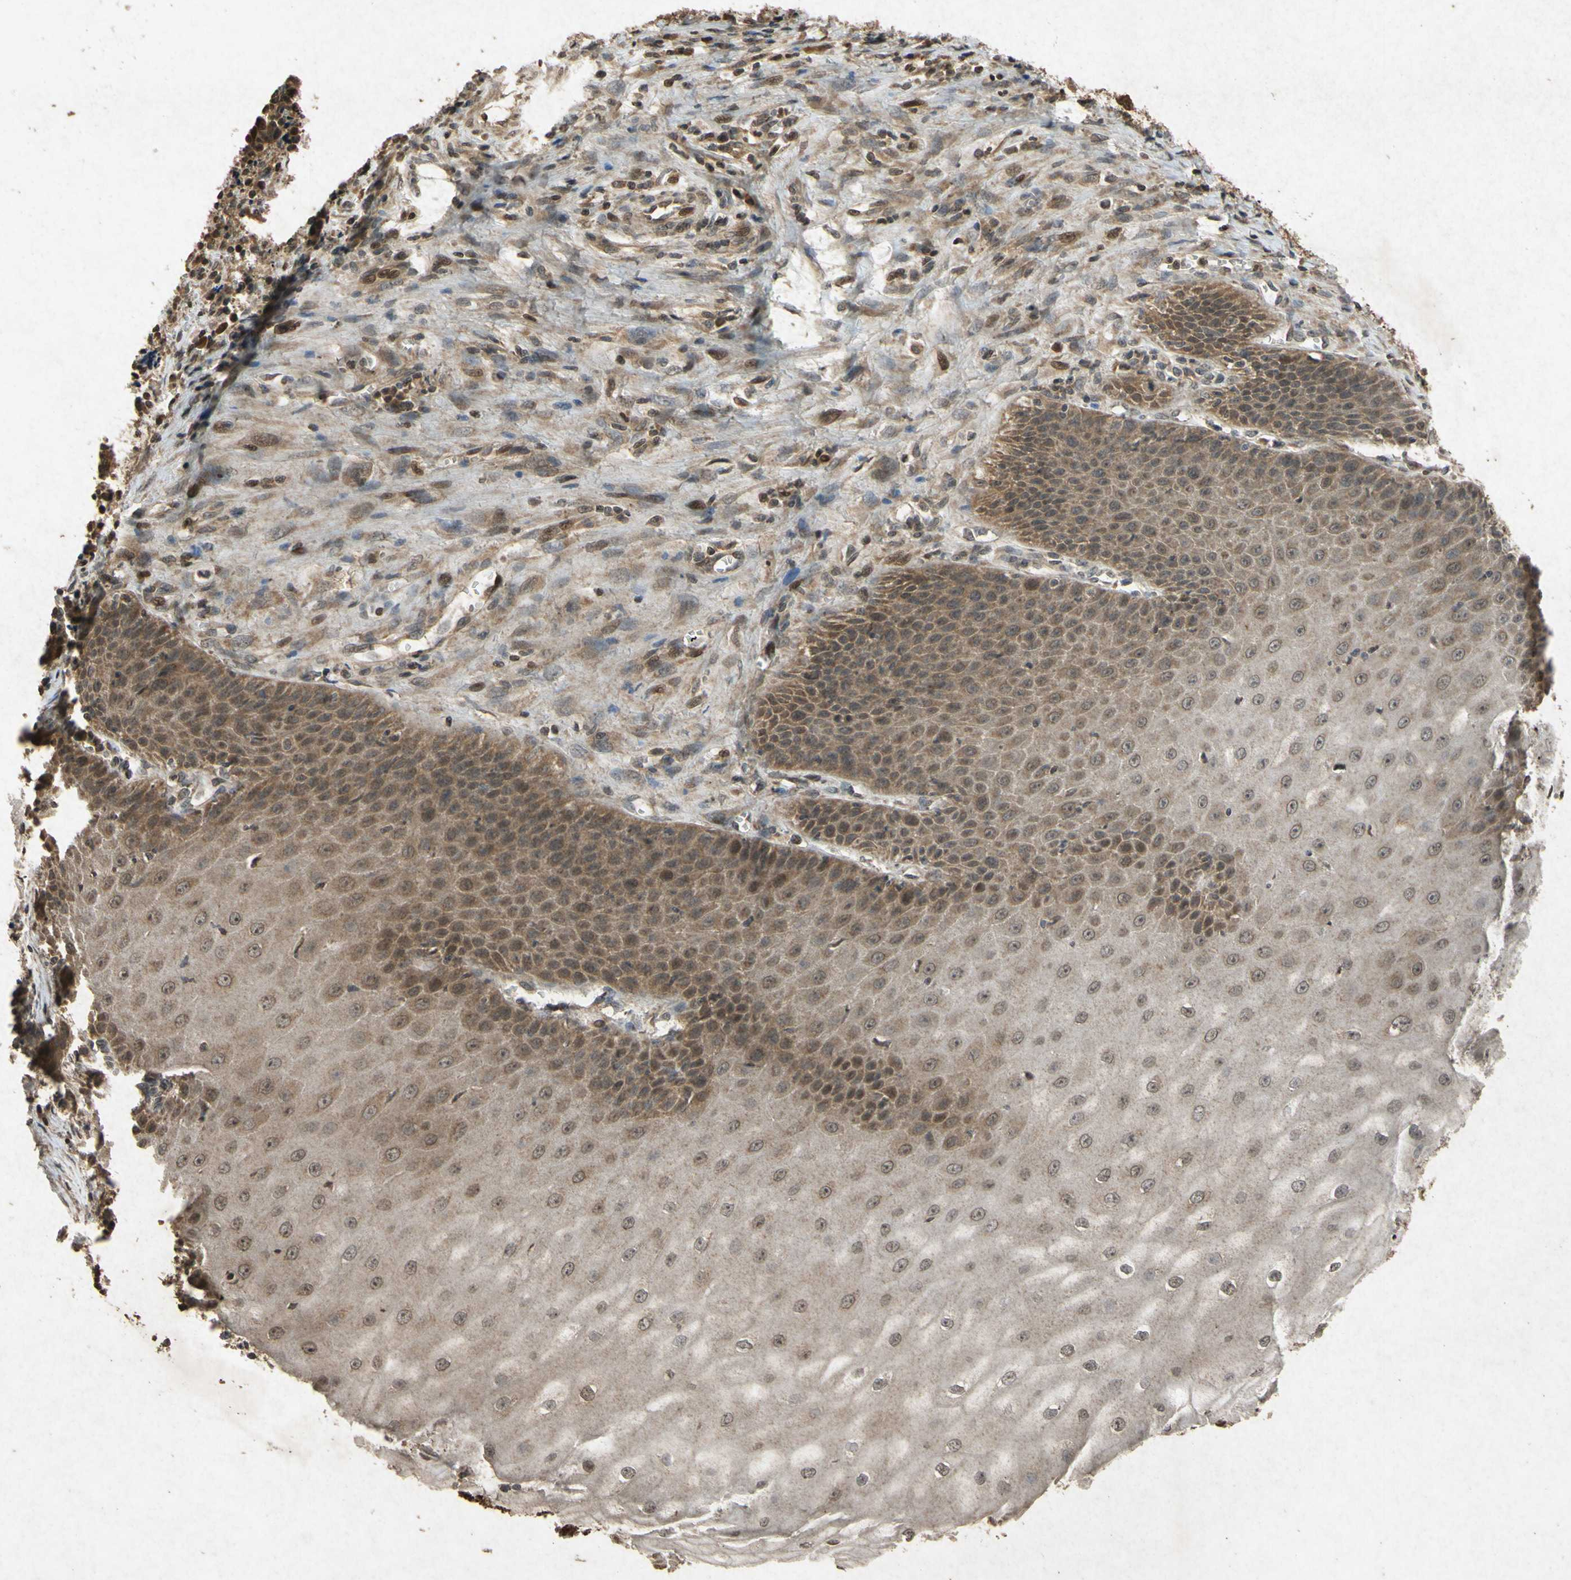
{"staining": {"intensity": "moderate", "quantity": ">75%", "location": "cytoplasmic/membranous,nuclear"}, "tissue": "cervical cancer", "cell_type": "Tumor cells", "image_type": "cancer", "snomed": [{"axis": "morphology", "description": "Squamous cell carcinoma, NOS"}, {"axis": "topography", "description": "Cervix"}], "caption": "The image shows immunohistochemical staining of squamous cell carcinoma (cervical). There is moderate cytoplasmic/membranous and nuclear staining is appreciated in approximately >75% of tumor cells.", "gene": "ATP6V1H", "patient": {"sex": "female", "age": 35}}